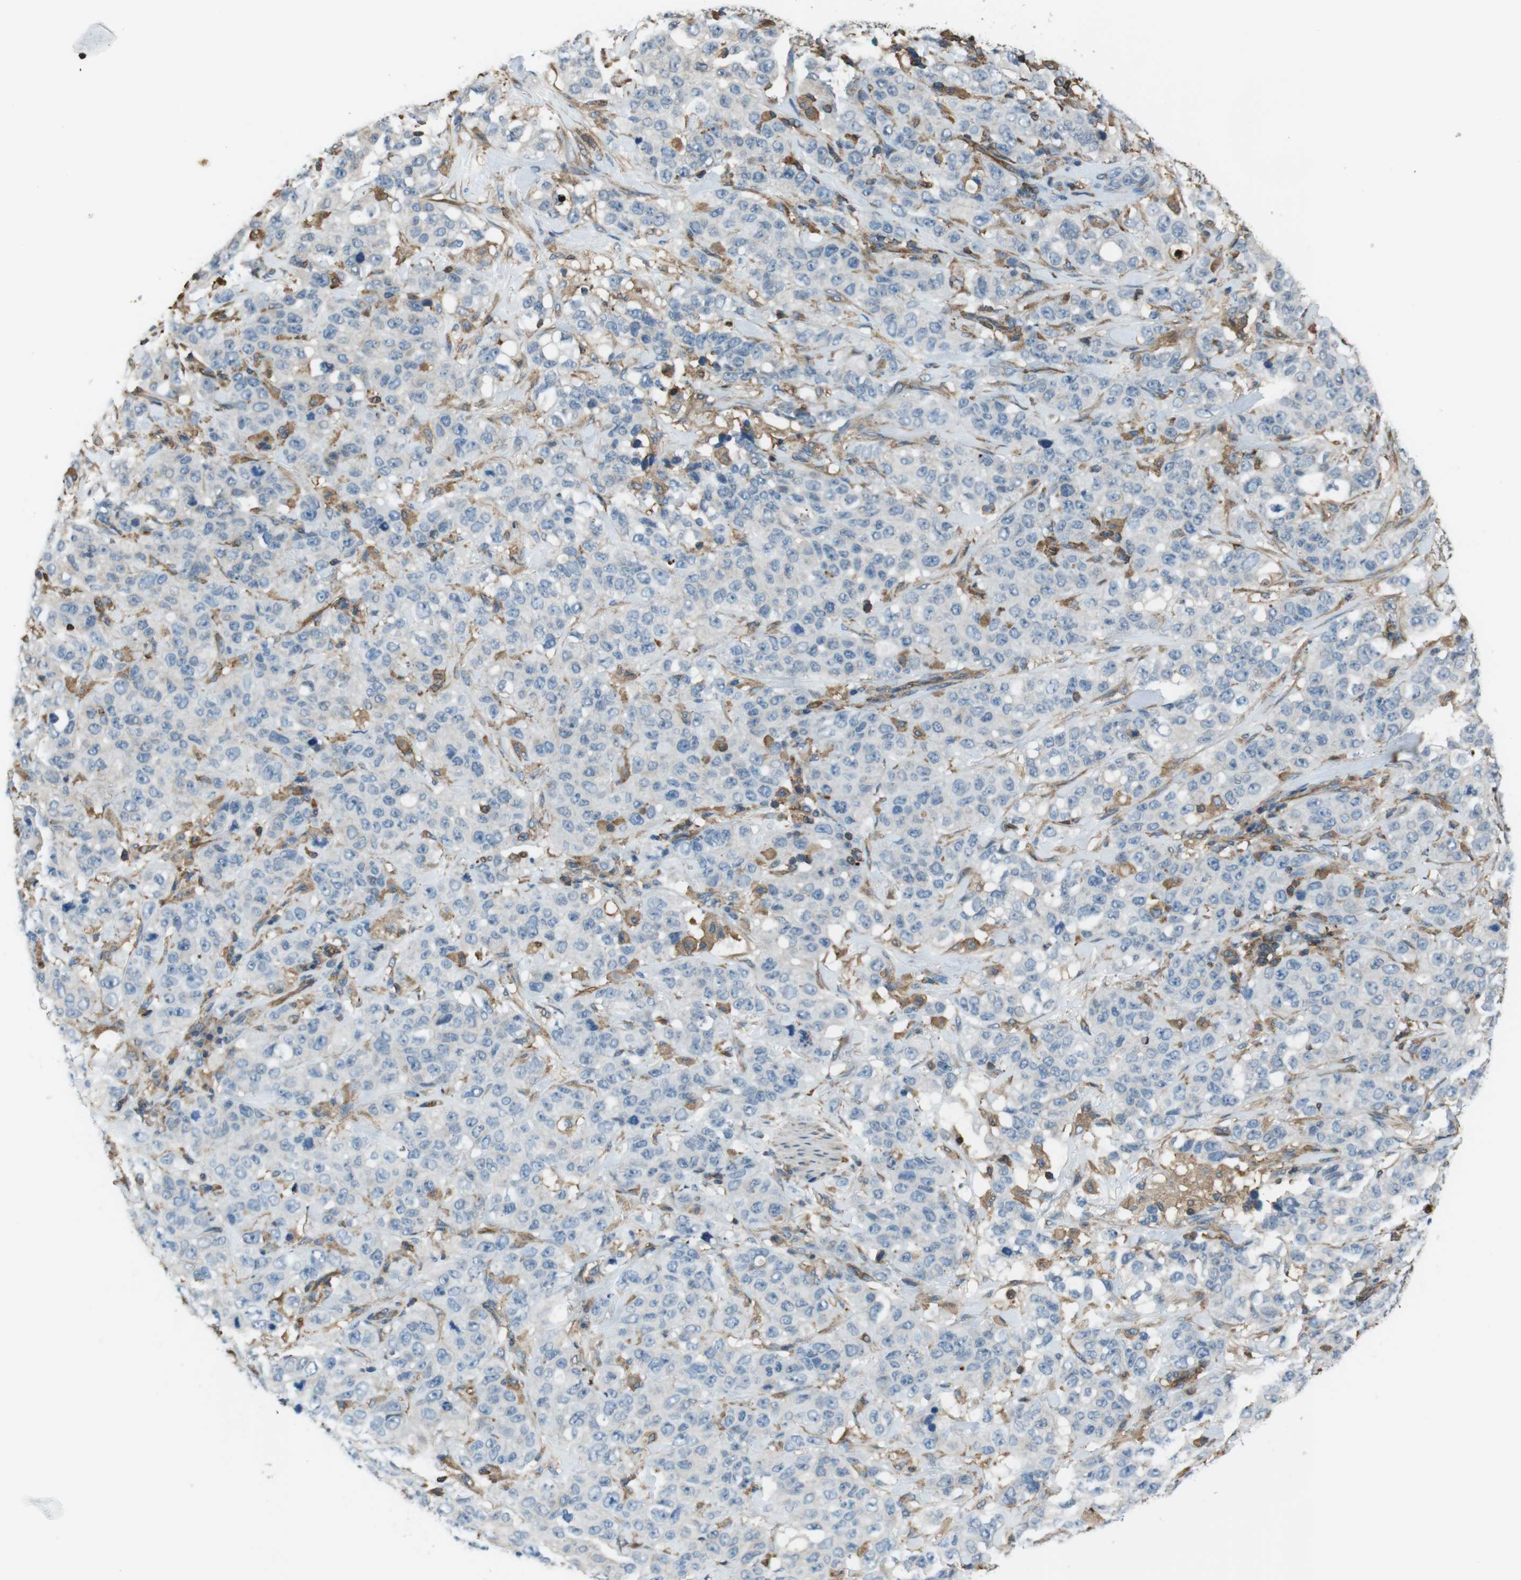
{"staining": {"intensity": "negative", "quantity": "none", "location": "none"}, "tissue": "stomach cancer", "cell_type": "Tumor cells", "image_type": "cancer", "snomed": [{"axis": "morphology", "description": "Adenocarcinoma, NOS"}, {"axis": "topography", "description": "Stomach"}], "caption": "Immunohistochemistry (IHC) of human stomach adenocarcinoma demonstrates no positivity in tumor cells.", "gene": "FCAR", "patient": {"sex": "male", "age": 48}}